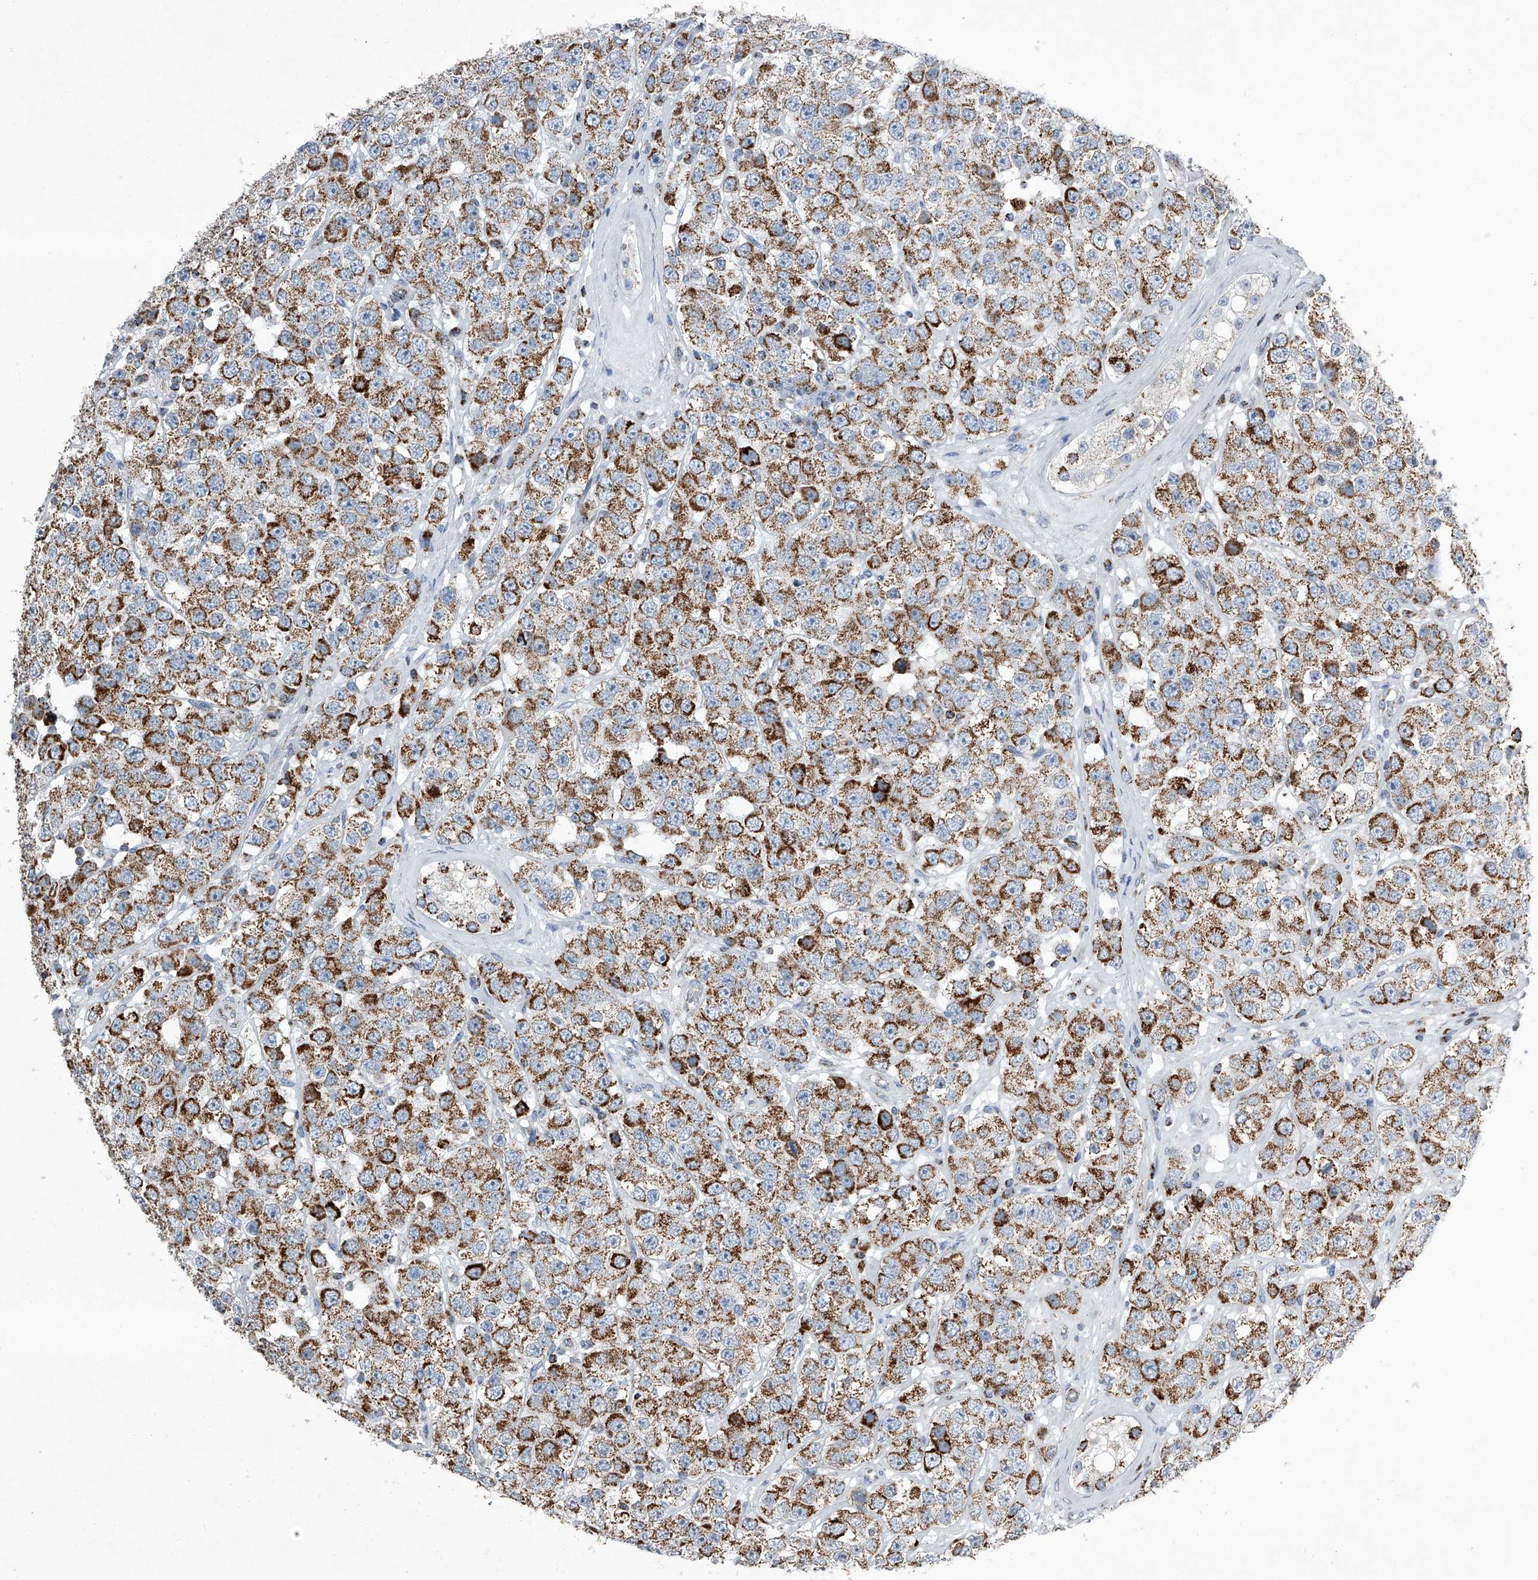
{"staining": {"intensity": "moderate", "quantity": ">75%", "location": "cytoplasmic/membranous"}, "tissue": "testis cancer", "cell_type": "Tumor cells", "image_type": "cancer", "snomed": [{"axis": "morphology", "description": "Seminoma, NOS"}, {"axis": "topography", "description": "Testis"}], "caption": "Human testis cancer (seminoma) stained with a brown dye displays moderate cytoplasmic/membranous positive positivity in about >75% of tumor cells.", "gene": "CHRNA7", "patient": {"sex": "male", "age": 28}}